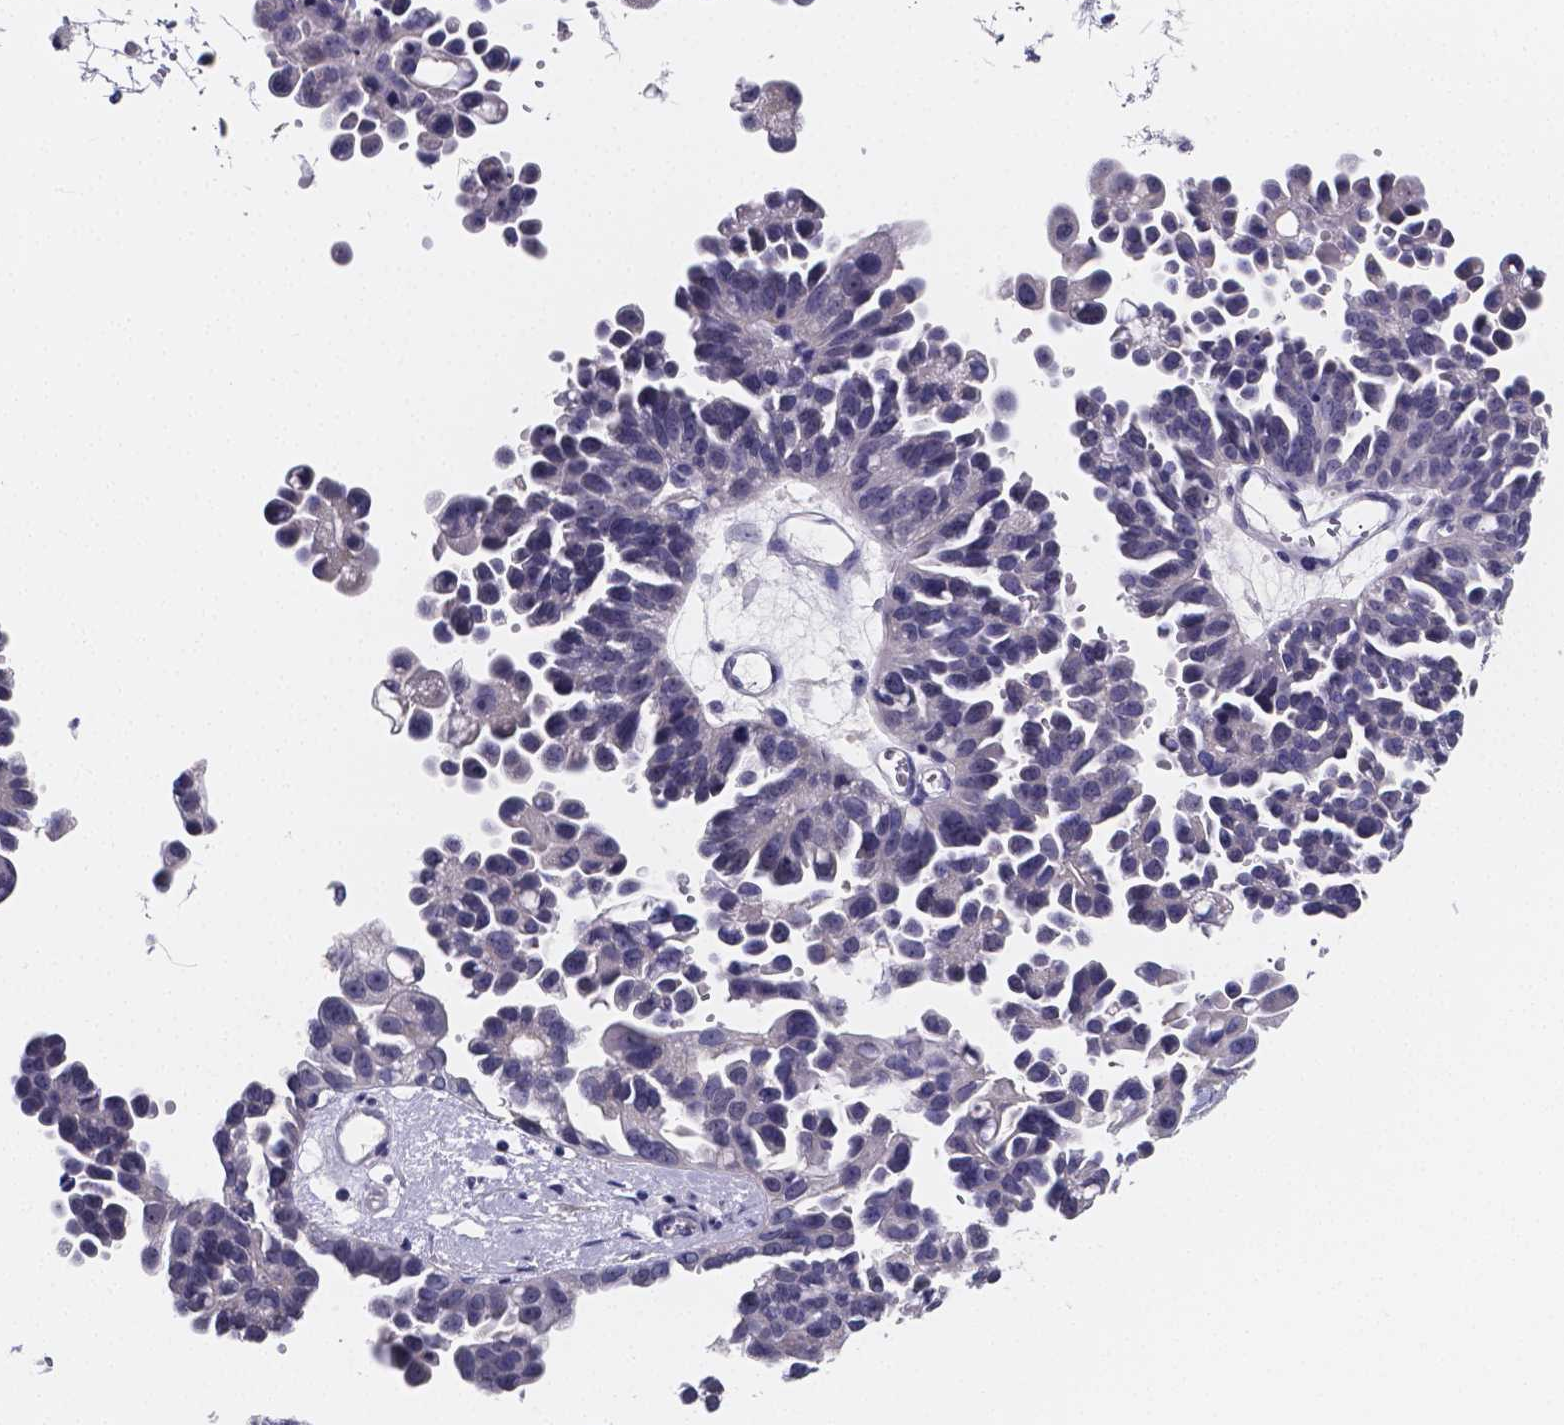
{"staining": {"intensity": "negative", "quantity": "none", "location": "none"}, "tissue": "ovarian cancer", "cell_type": "Tumor cells", "image_type": "cancer", "snomed": [{"axis": "morphology", "description": "Cystadenocarcinoma, serous, NOS"}, {"axis": "topography", "description": "Ovary"}], "caption": "DAB immunohistochemical staining of human ovarian cancer reveals no significant positivity in tumor cells.", "gene": "IZUMO1", "patient": {"sex": "female", "age": 53}}